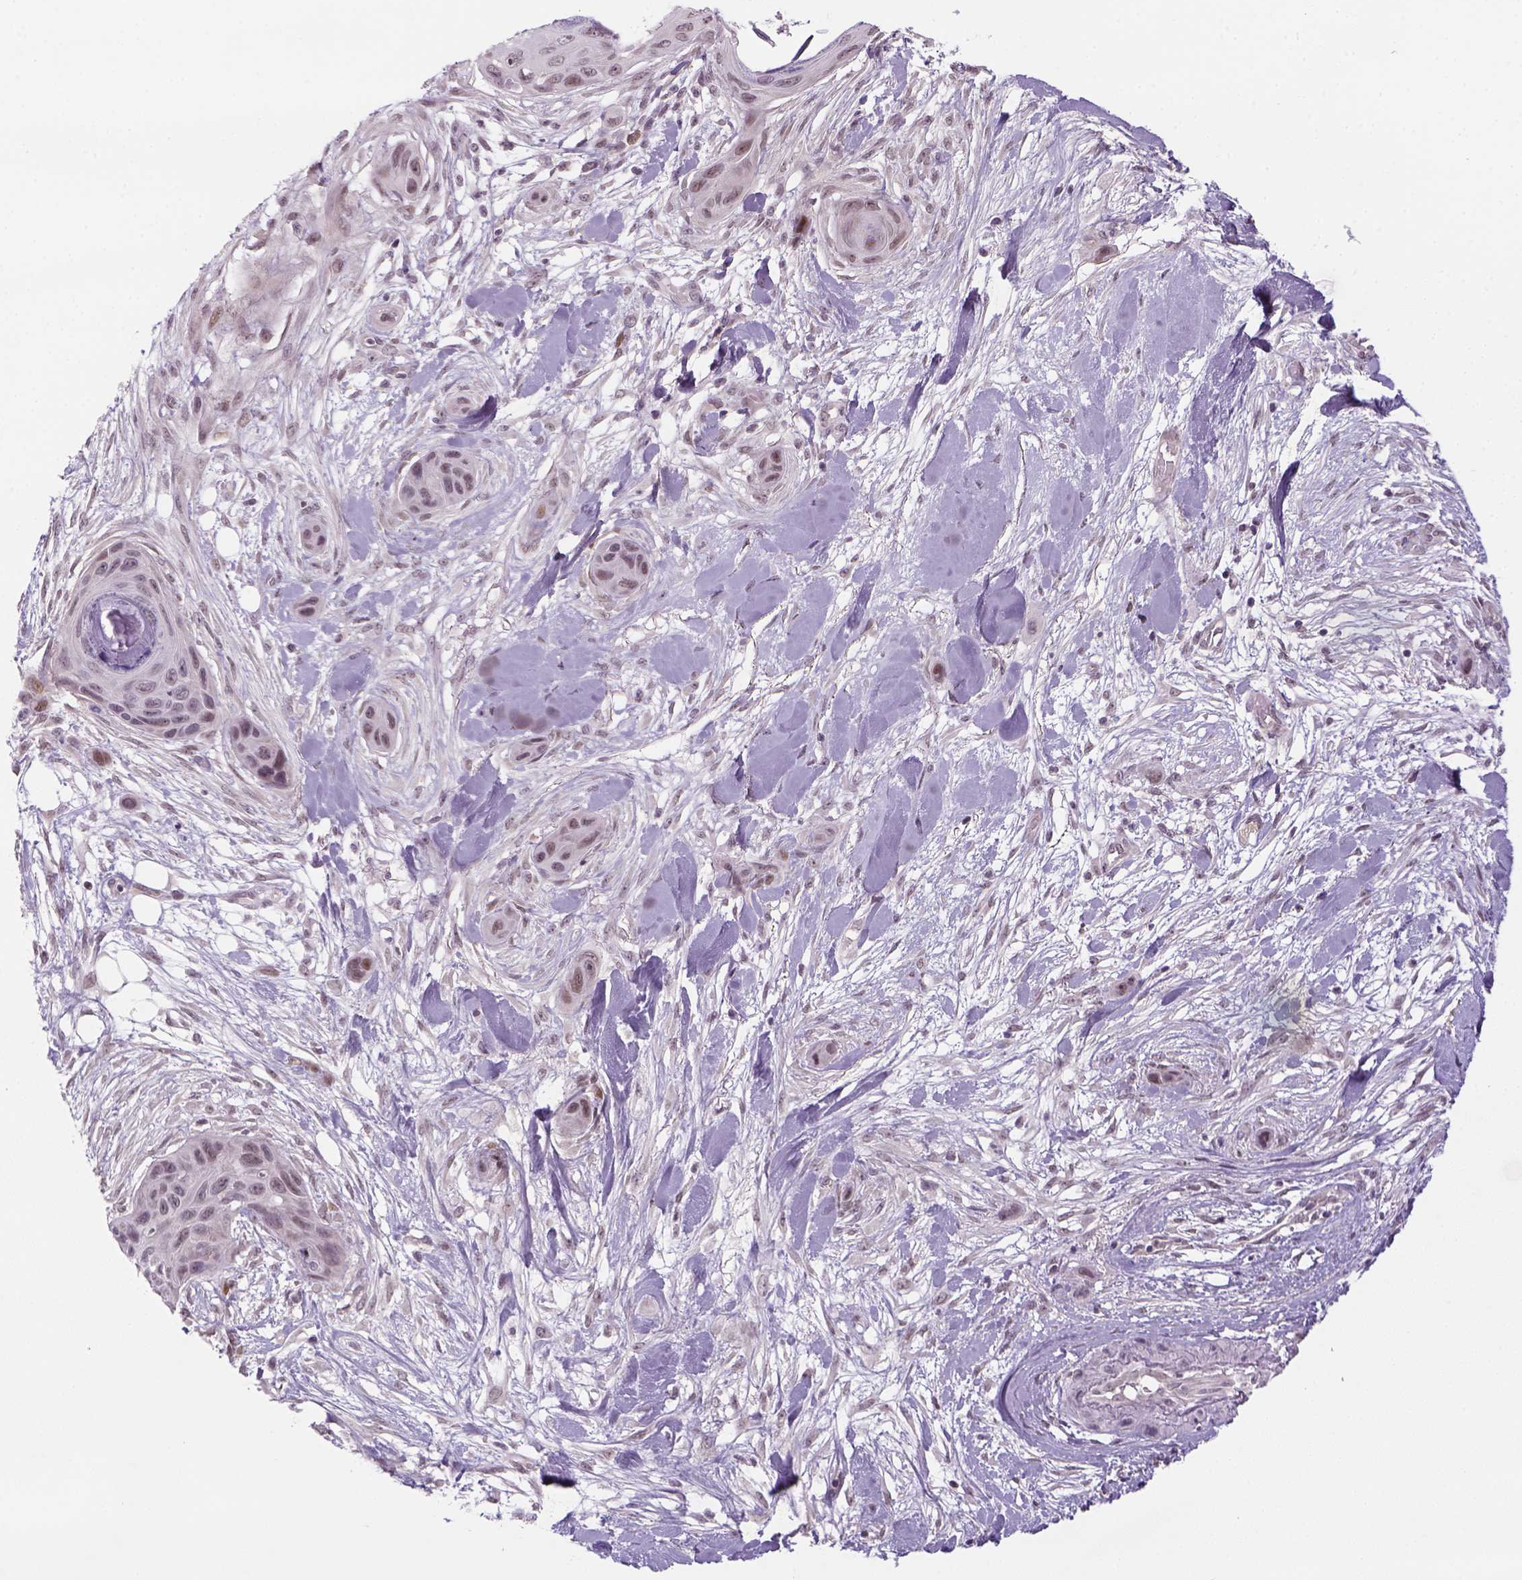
{"staining": {"intensity": "weak", "quantity": "25%-75%", "location": "nuclear"}, "tissue": "skin cancer", "cell_type": "Tumor cells", "image_type": "cancer", "snomed": [{"axis": "morphology", "description": "Squamous cell carcinoma, NOS"}, {"axis": "topography", "description": "Skin"}], "caption": "The histopathology image reveals immunohistochemical staining of skin cancer. There is weak nuclear expression is appreciated in approximately 25%-75% of tumor cells.", "gene": "MAGEB3", "patient": {"sex": "male", "age": 82}}